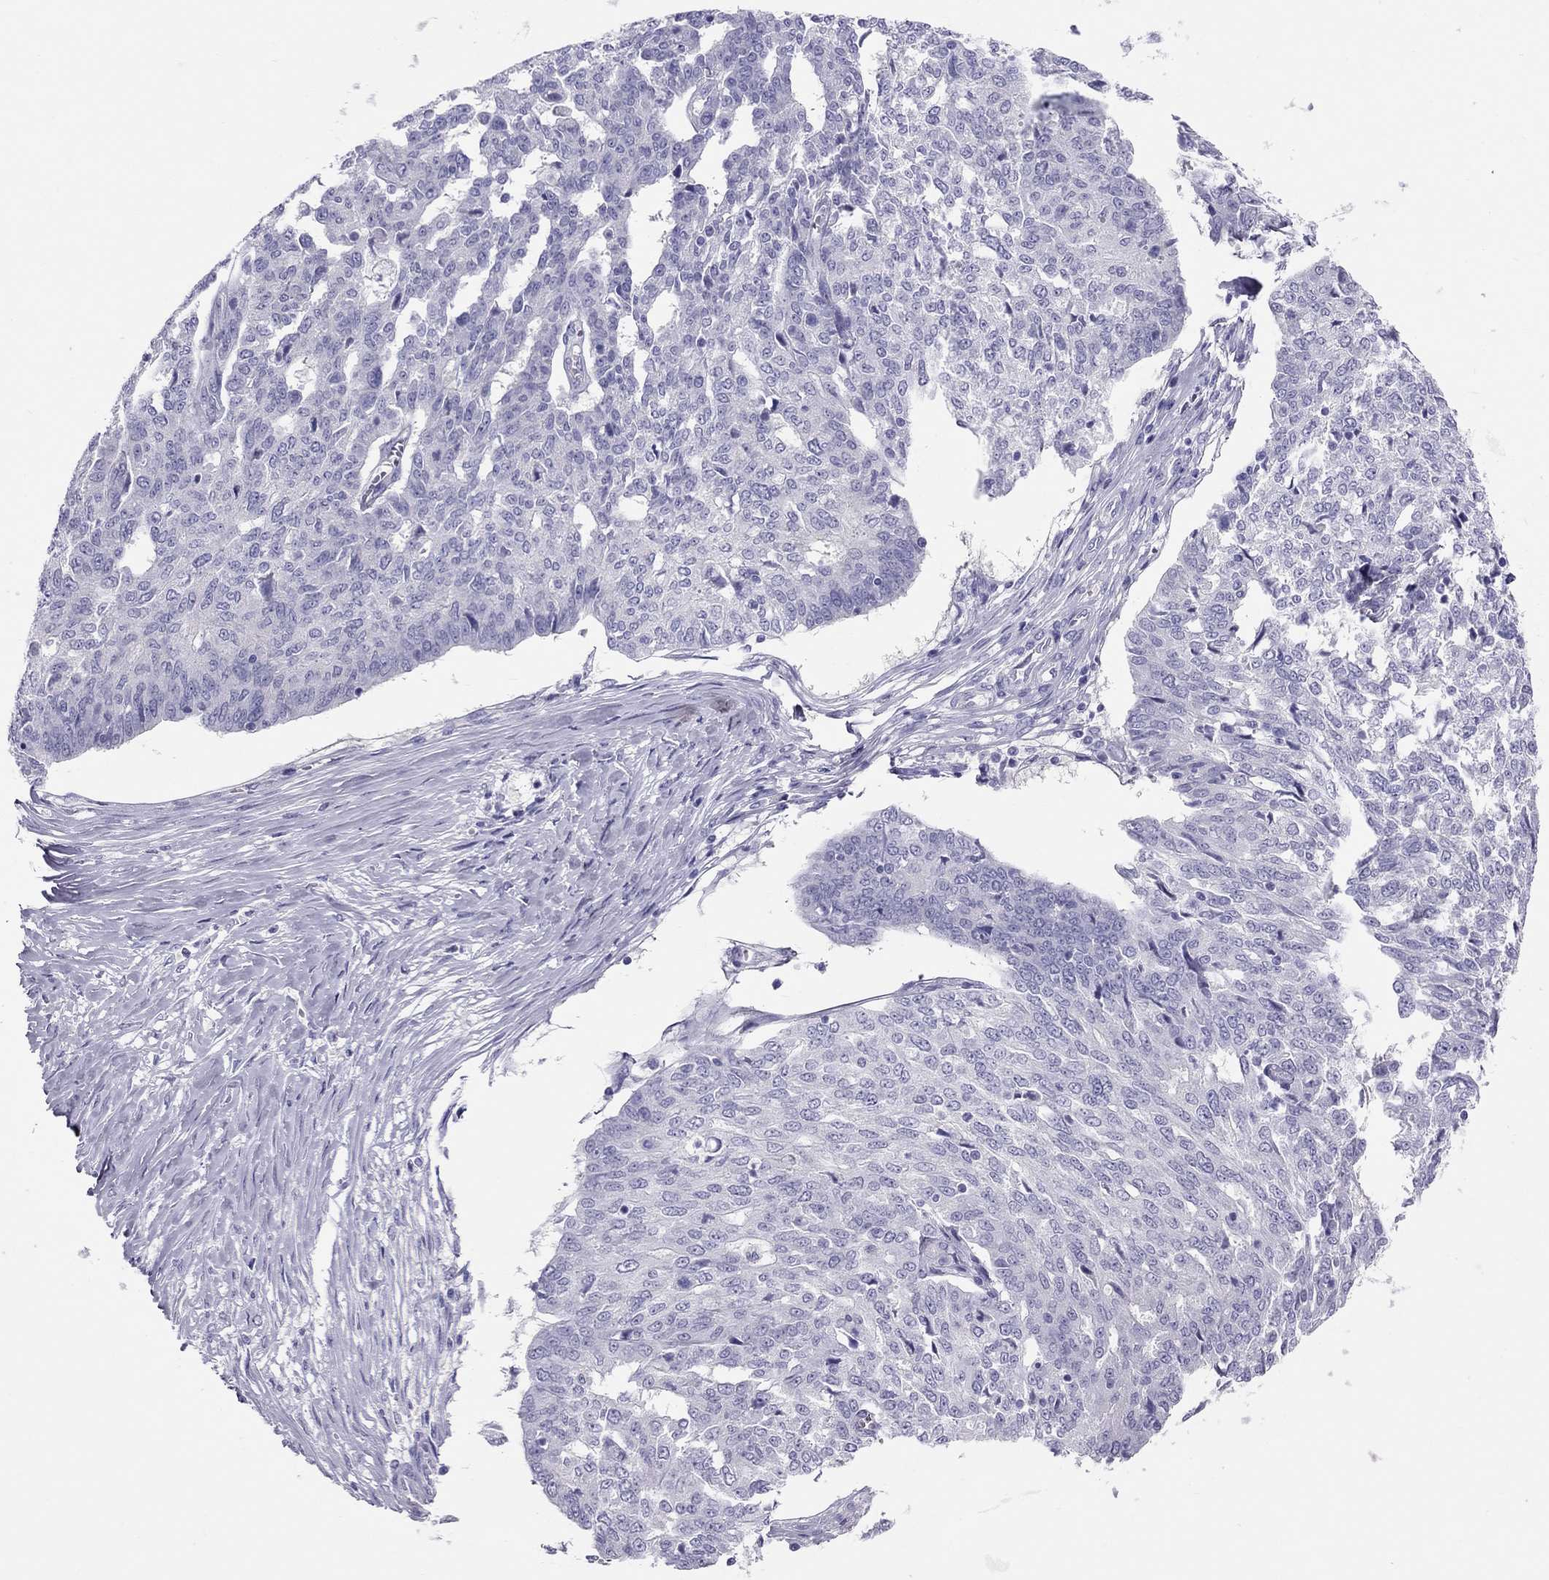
{"staining": {"intensity": "negative", "quantity": "none", "location": "none"}, "tissue": "ovarian cancer", "cell_type": "Tumor cells", "image_type": "cancer", "snomed": [{"axis": "morphology", "description": "Cystadenocarcinoma, serous, NOS"}, {"axis": "topography", "description": "Ovary"}], "caption": "Human ovarian serous cystadenocarcinoma stained for a protein using immunohistochemistry (IHC) shows no expression in tumor cells.", "gene": "PSMB11", "patient": {"sex": "female", "age": 67}}